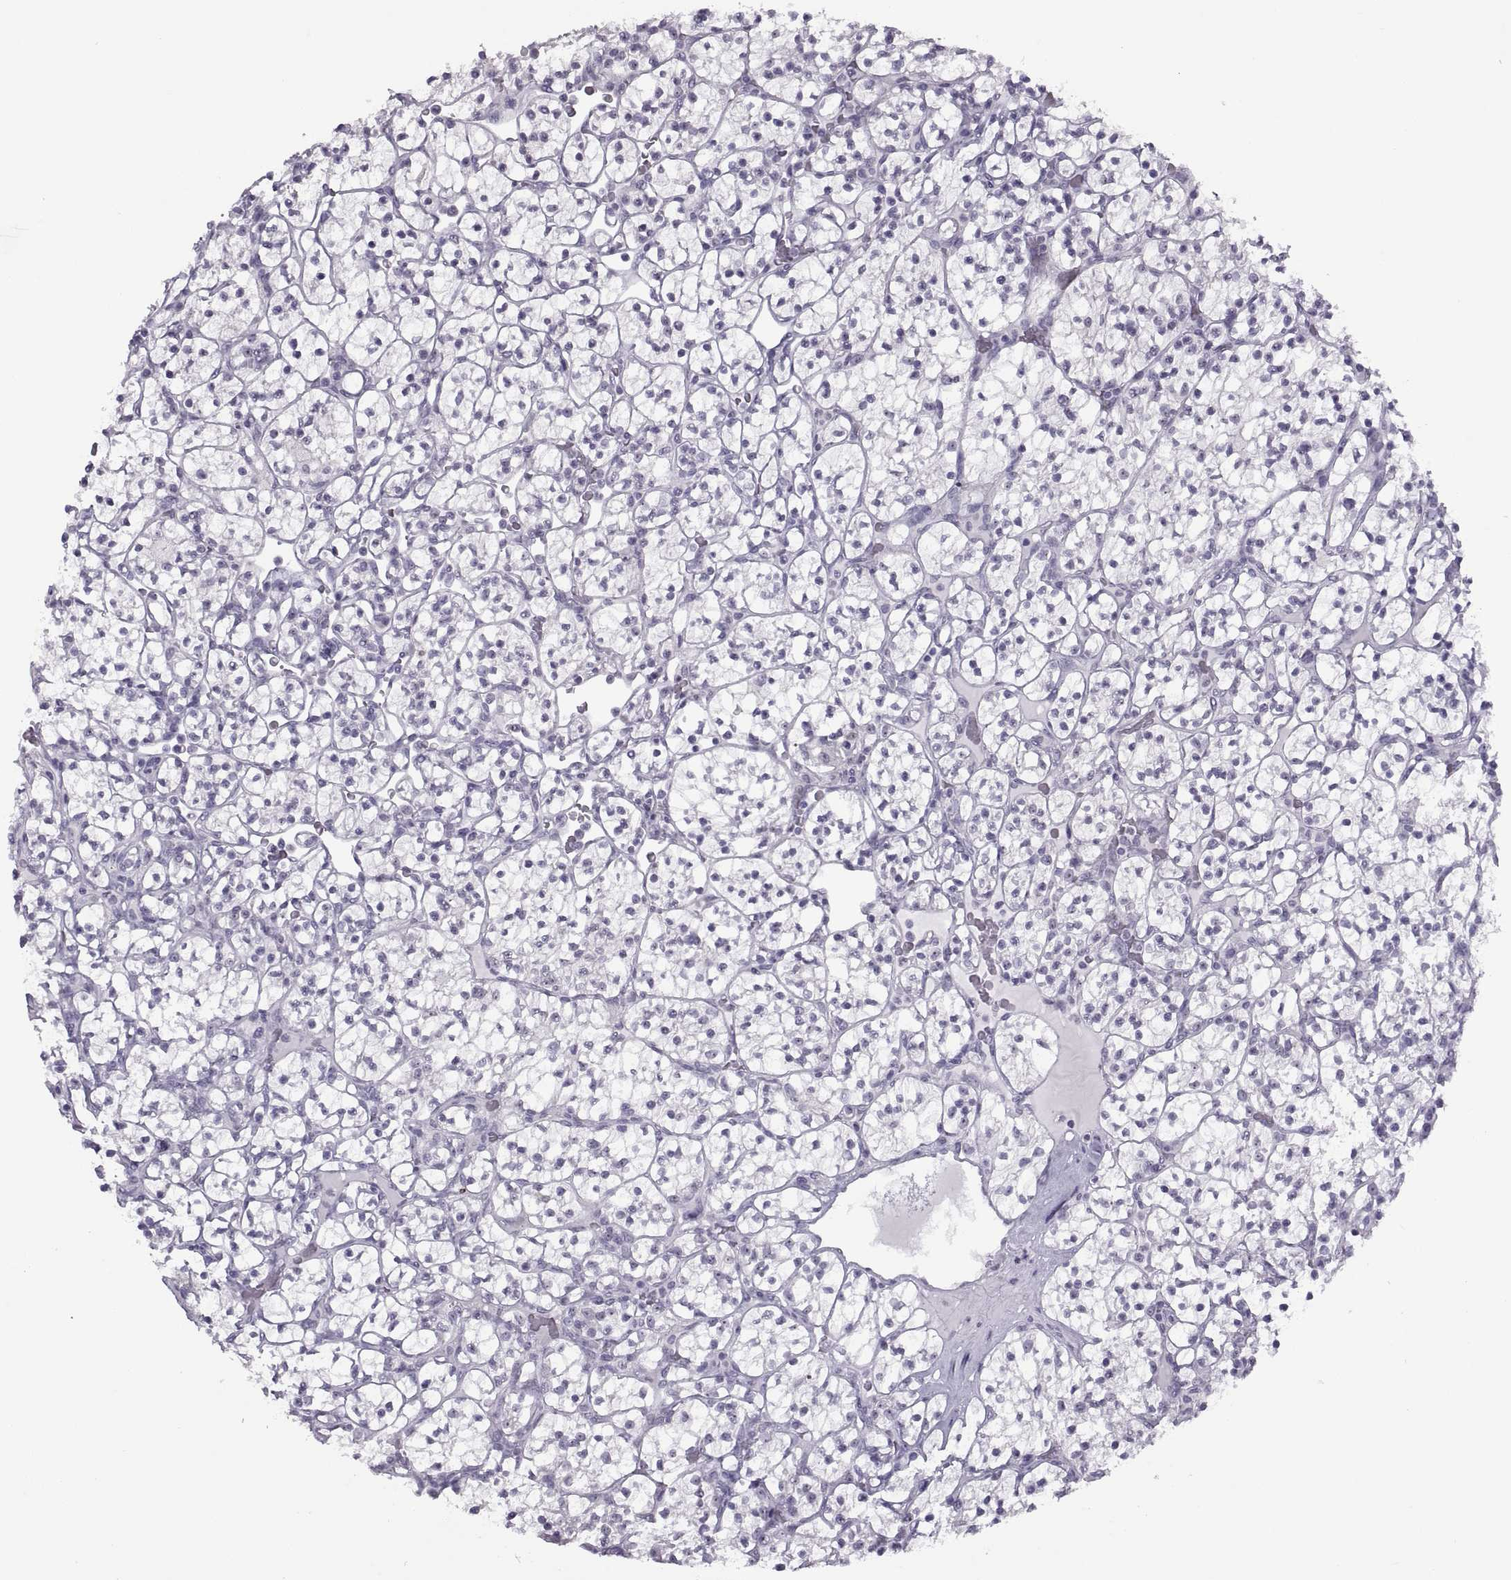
{"staining": {"intensity": "negative", "quantity": "none", "location": "none"}, "tissue": "renal cancer", "cell_type": "Tumor cells", "image_type": "cancer", "snomed": [{"axis": "morphology", "description": "Adenocarcinoma, NOS"}, {"axis": "topography", "description": "Kidney"}], "caption": "A micrograph of renal cancer stained for a protein exhibits no brown staining in tumor cells. (DAB IHC with hematoxylin counter stain).", "gene": "ASIC2", "patient": {"sex": "female", "age": 89}}